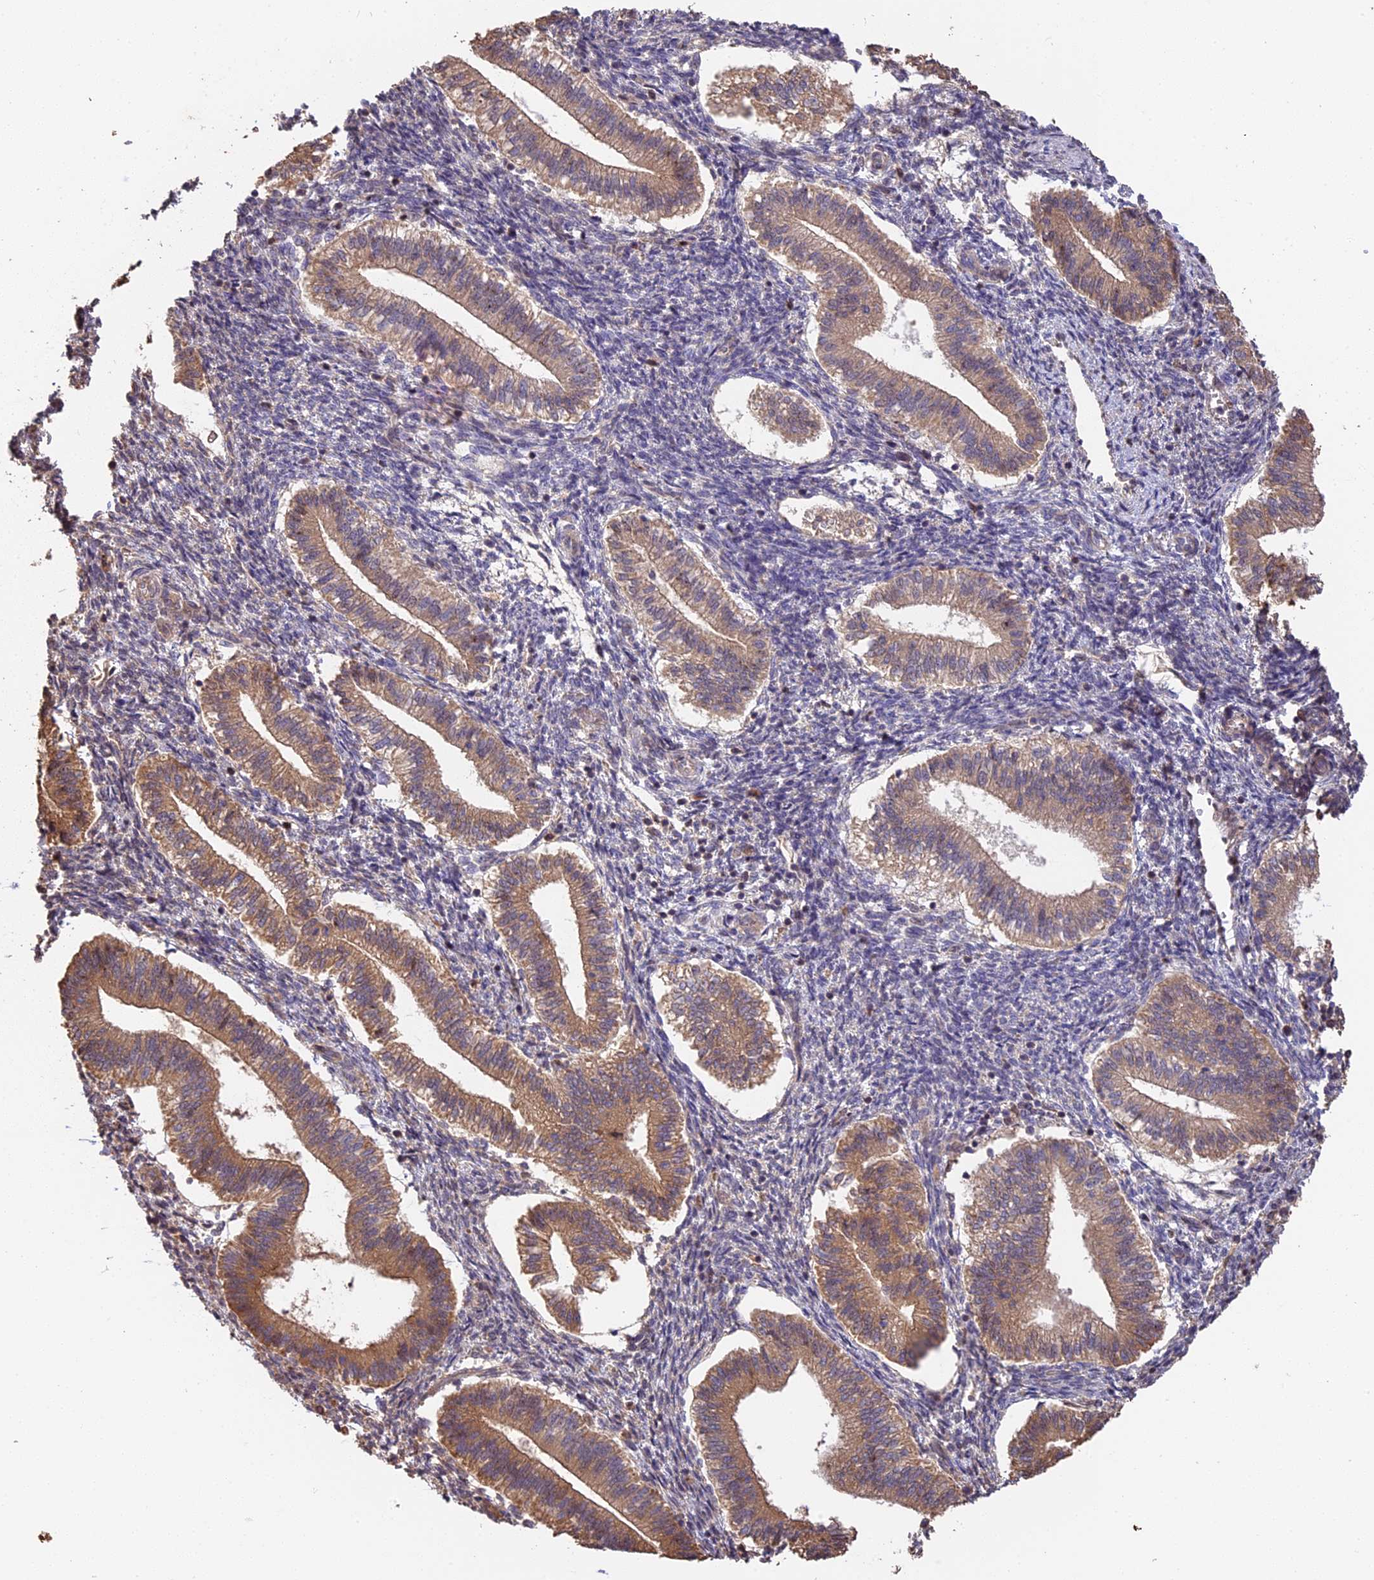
{"staining": {"intensity": "weak", "quantity": "<25%", "location": "cytoplasmic/membranous"}, "tissue": "endometrium", "cell_type": "Cells in endometrial stroma", "image_type": "normal", "snomed": [{"axis": "morphology", "description": "Normal tissue, NOS"}, {"axis": "topography", "description": "Endometrium"}], "caption": "Normal endometrium was stained to show a protein in brown. There is no significant expression in cells in endometrial stroma. (DAB IHC, high magnification).", "gene": "PPP1R37", "patient": {"sex": "female", "age": 25}}